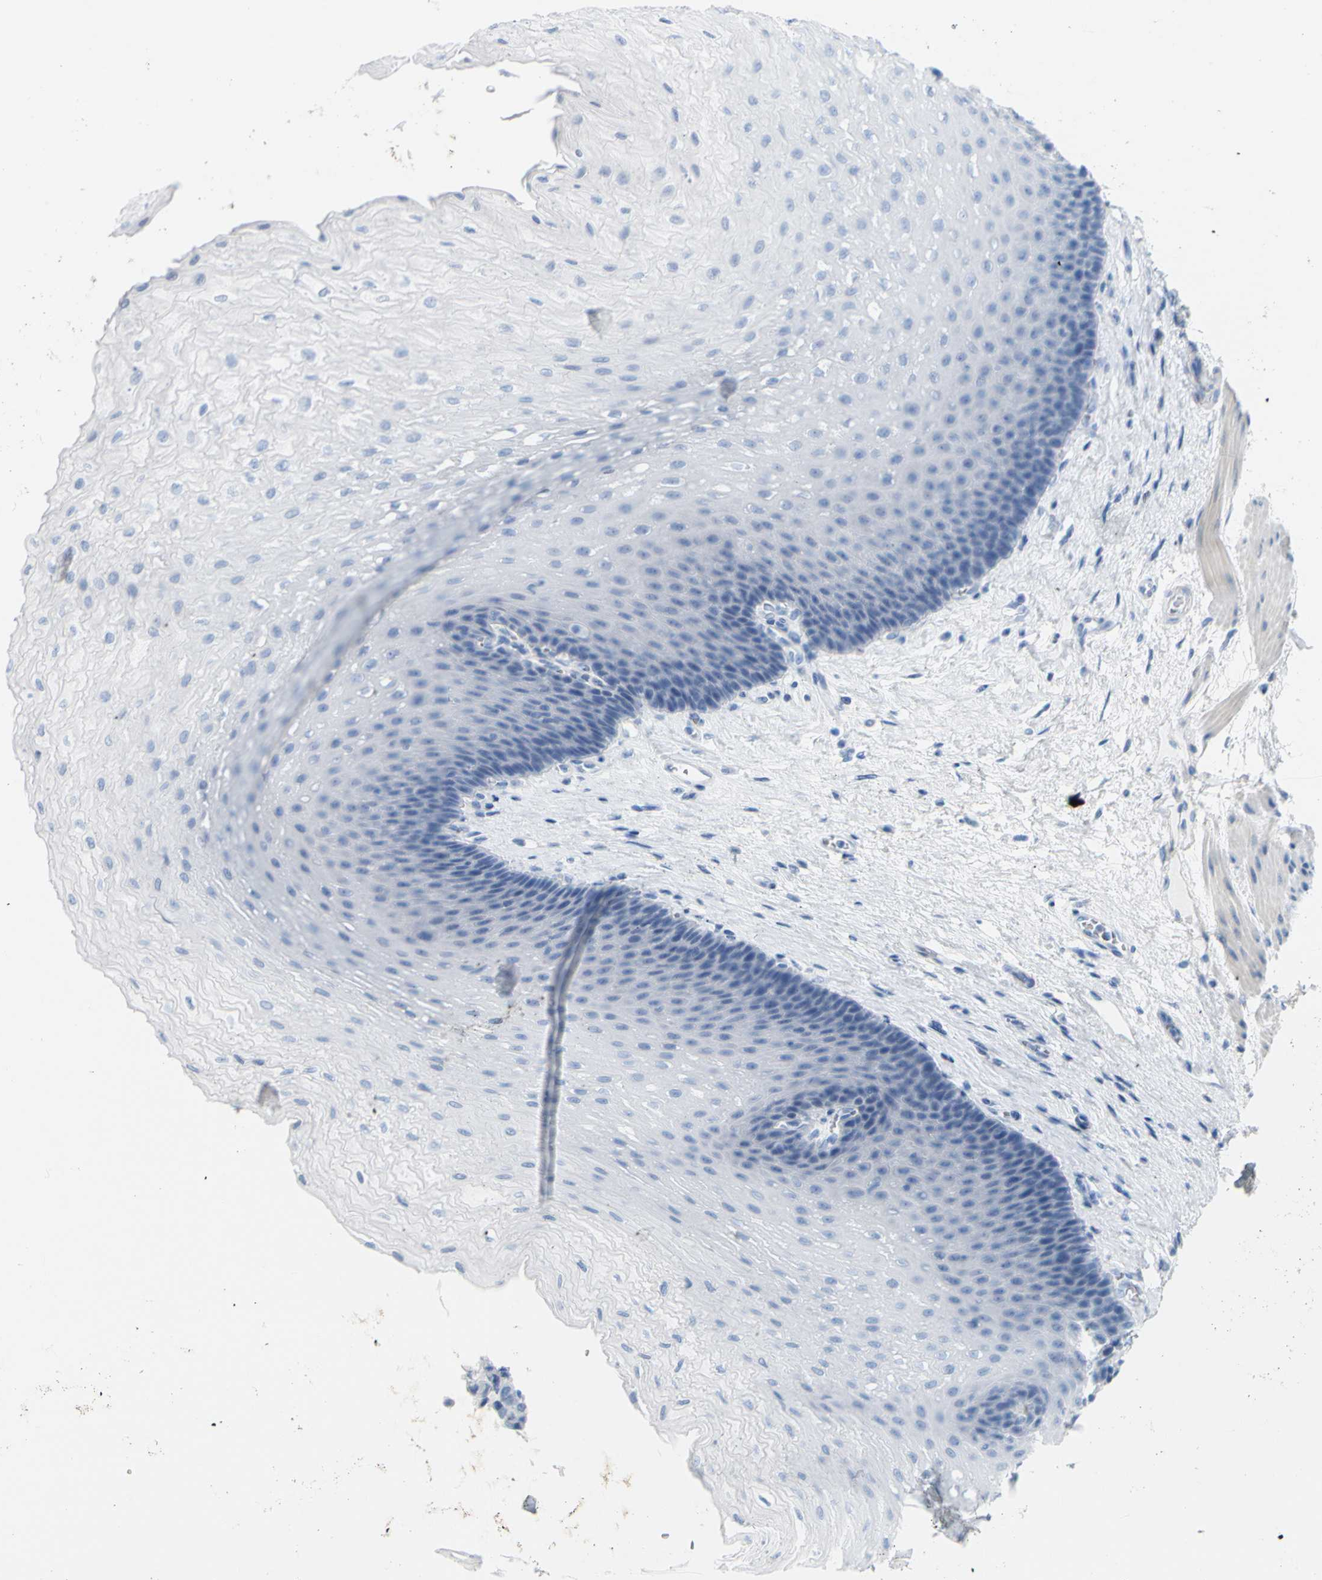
{"staining": {"intensity": "negative", "quantity": "none", "location": "none"}, "tissue": "esophagus", "cell_type": "Squamous epithelial cells", "image_type": "normal", "snomed": [{"axis": "morphology", "description": "Normal tissue, NOS"}, {"axis": "topography", "description": "Esophagus"}], "caption": "This is an IHC micrograph of normal esophagus. There is no expression in squamous epithelial cells.", "gene": "OPN1SW", "patient": {"sex": "female", "age": 72}}